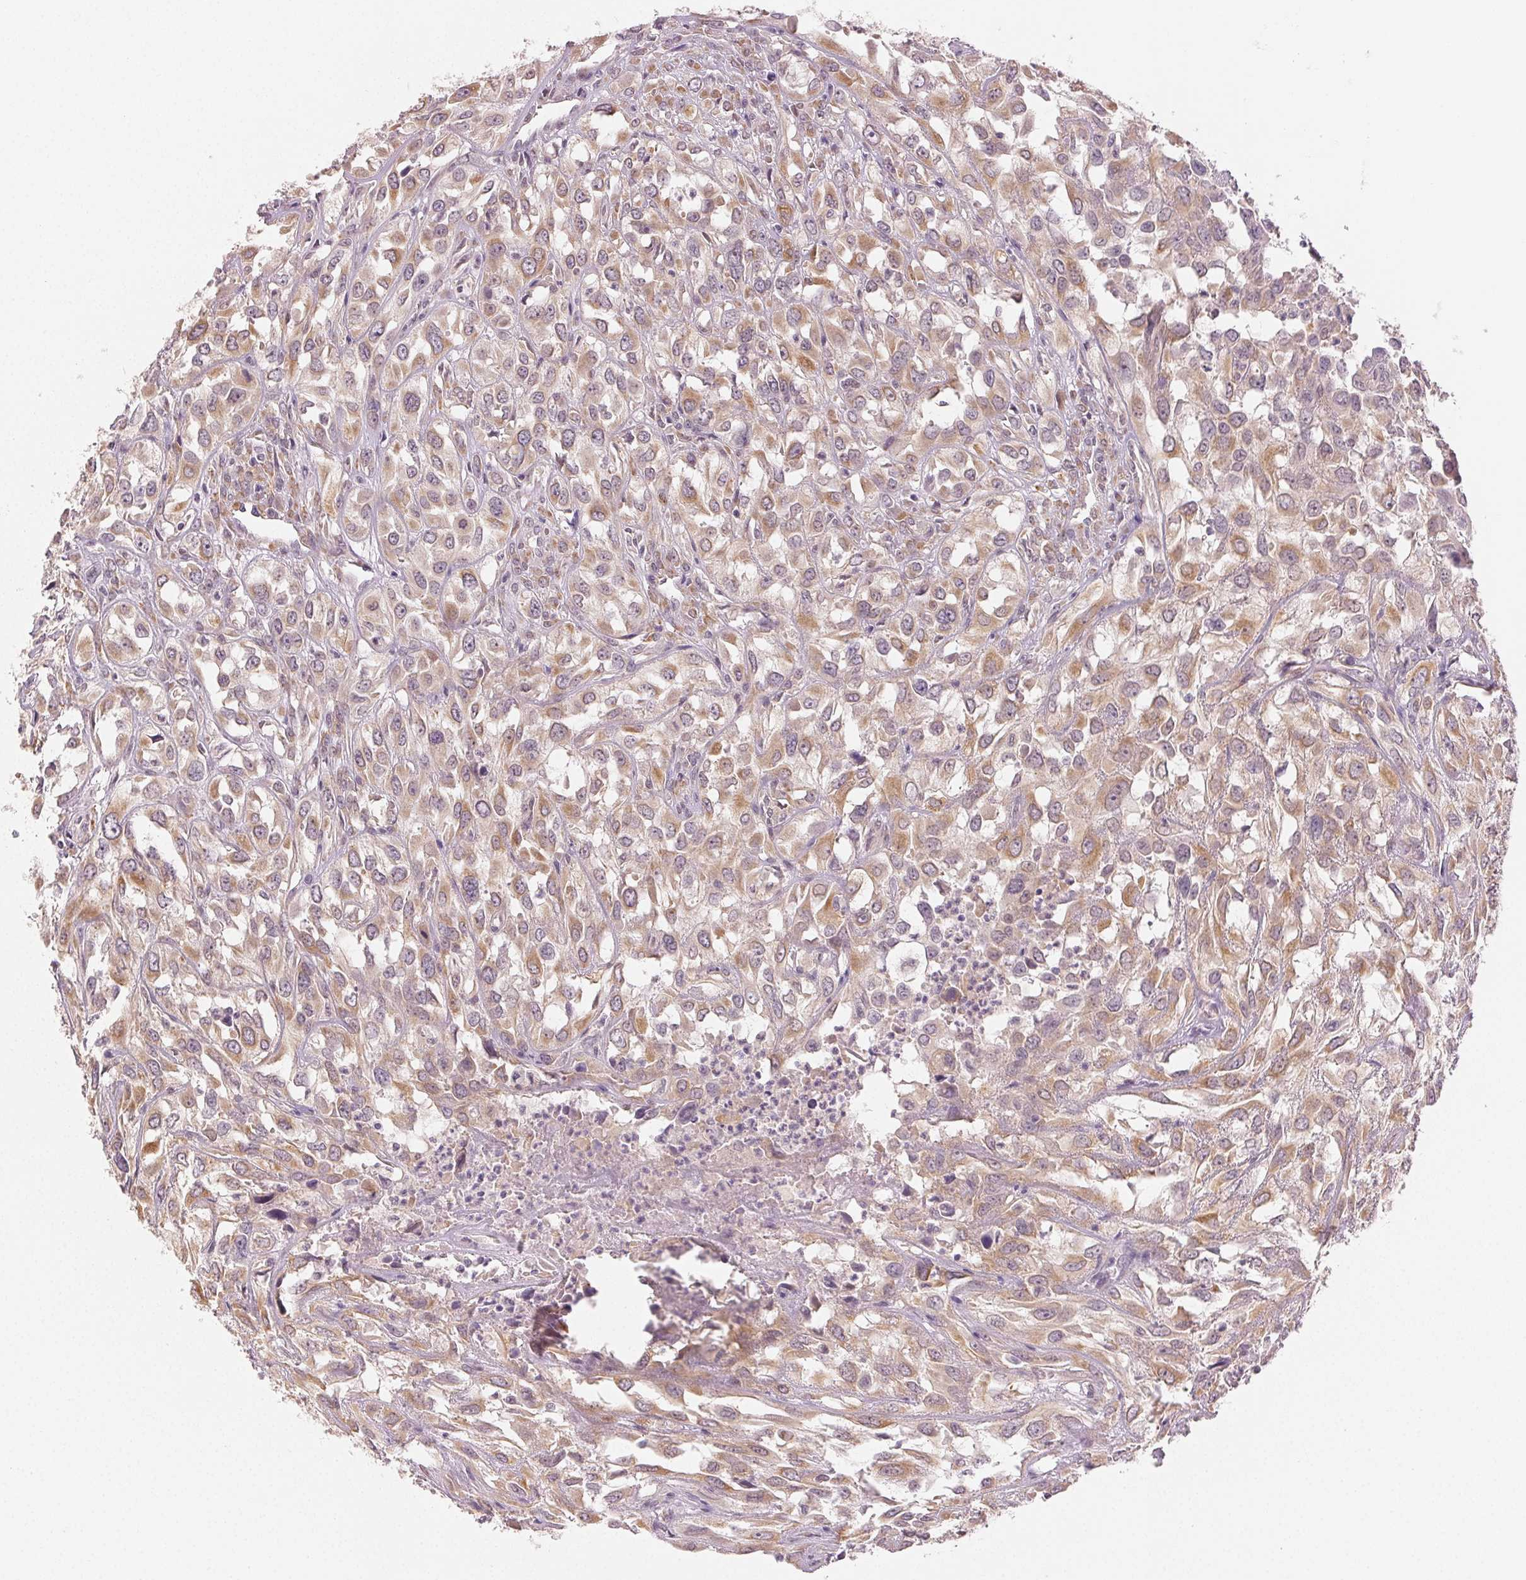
{"staining": {"intensity": "weak", "quantity": ">75%", "location": "cytoplasmic/membranous"}, "tissue": "urothelial cancer", "cell_type": "Tumor cells", "image_type": "cancer", "snomed": [{"axis": "morphology", "description": "Urothelial carcinoma, High grade"}, {"axis": "topography", "description": "Urinary bladder"}], "caption": "The photomicrograph exhibits immunohistochemical staining of urothelial cancer. There is weak cytoplasmic/membranous staining is appreciated in about >75% of tumor cells.", "gene": "MAP1LC3A", "patient": {"sex": "male", "age": 67}}